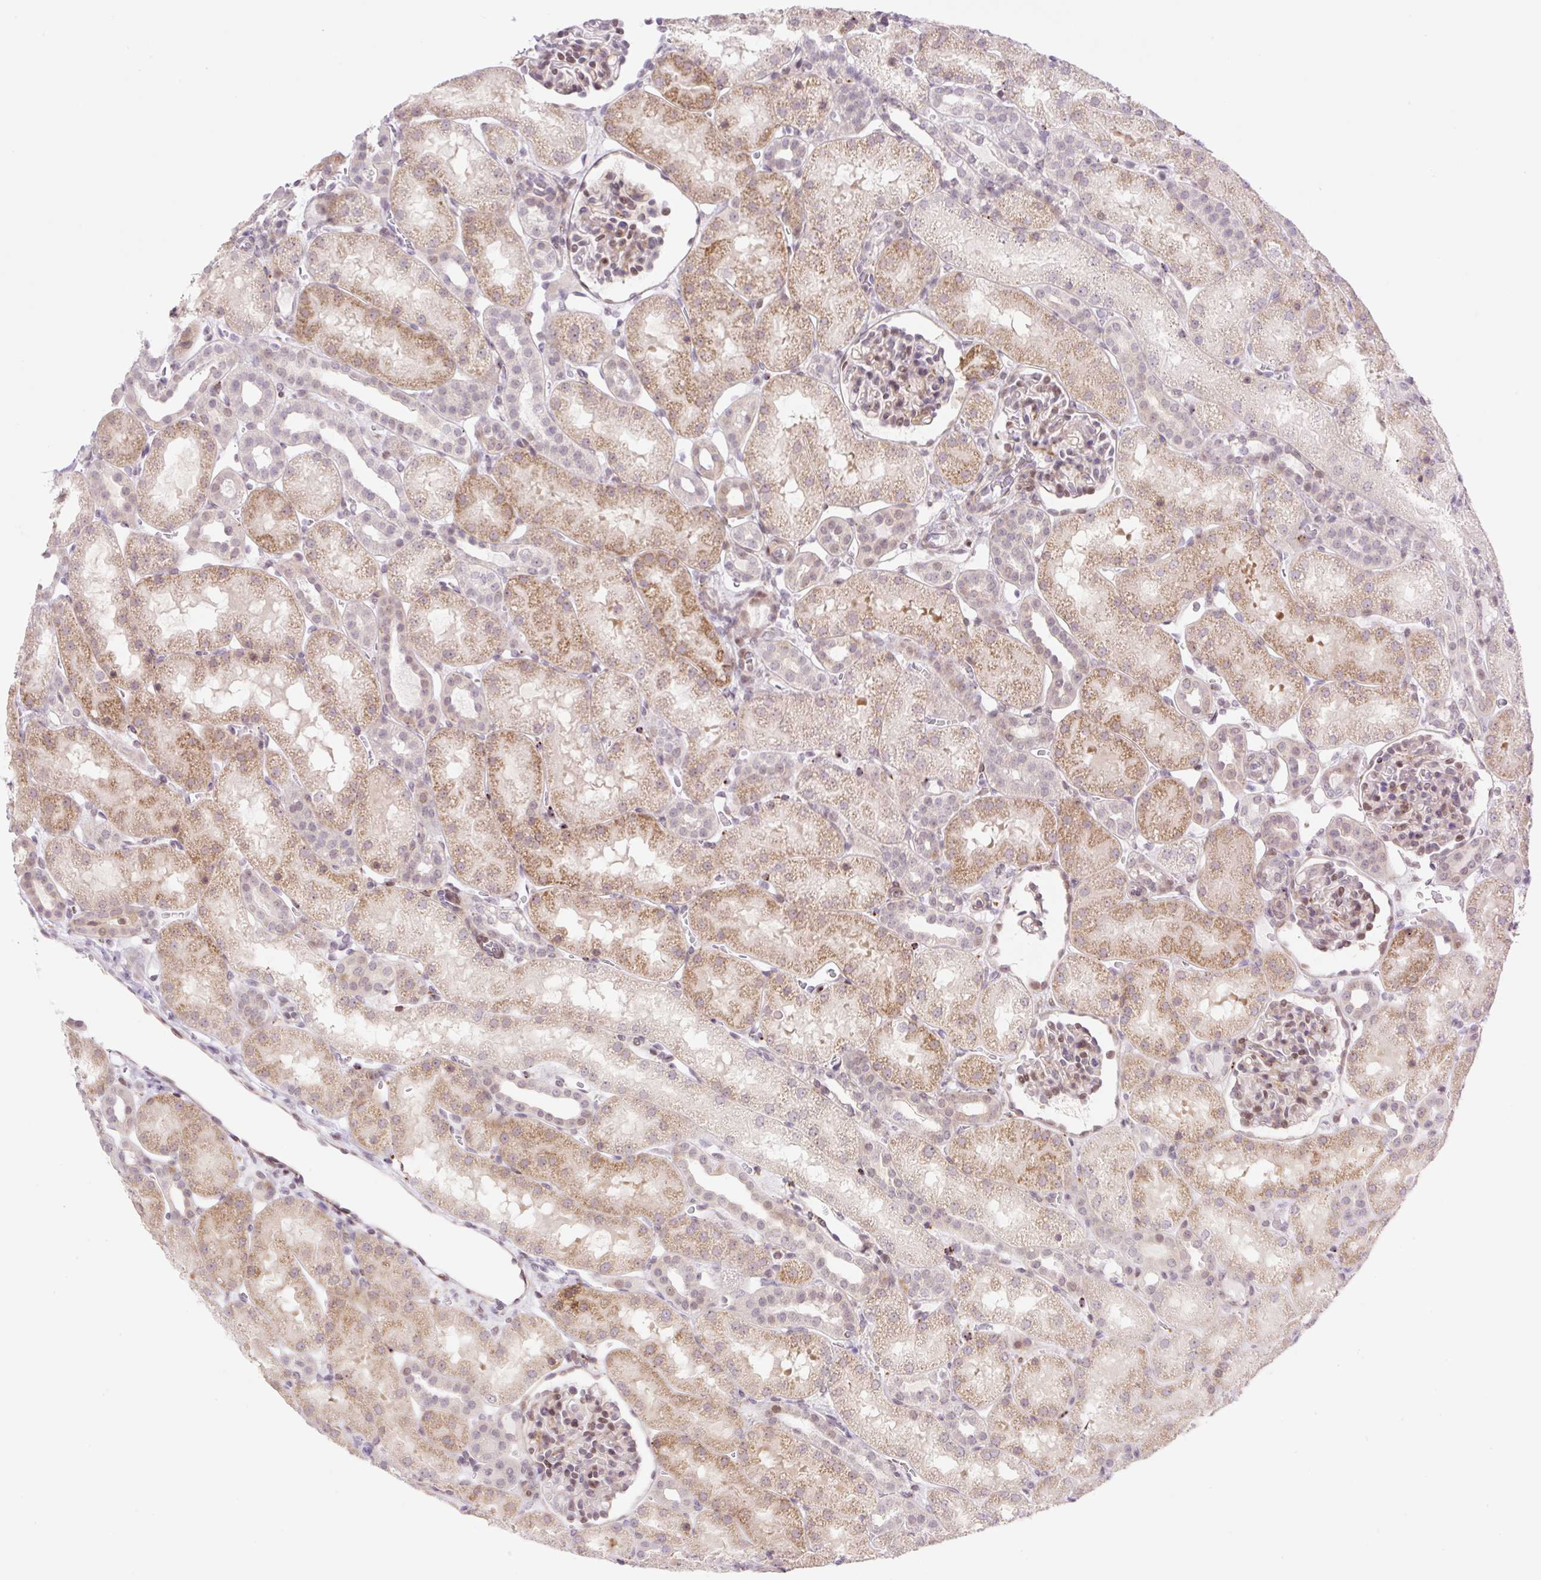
{"staining": {"intensity": "moderate", "quantity": "25%-75%", "location": "cytoplasmic/membranous,nuclear"}, "tissue": "kidney", "cell_type": "Cells in glomeruli", "image_type": "normal", "snomed": [{"axis": "morphology", "description": "Normal tissue, NOS"}, {"axis": "topography", "description": "Kidney"}], "caption": "Brown immunohistochemical staining in benign kidney exhibits moderate cytoplasmic/membranous,nuclear staining in about 25%-75% of cells in glomeruli.", "gene": "ENSG00000264668", "patient": {"sex": "male", "age": 2}}